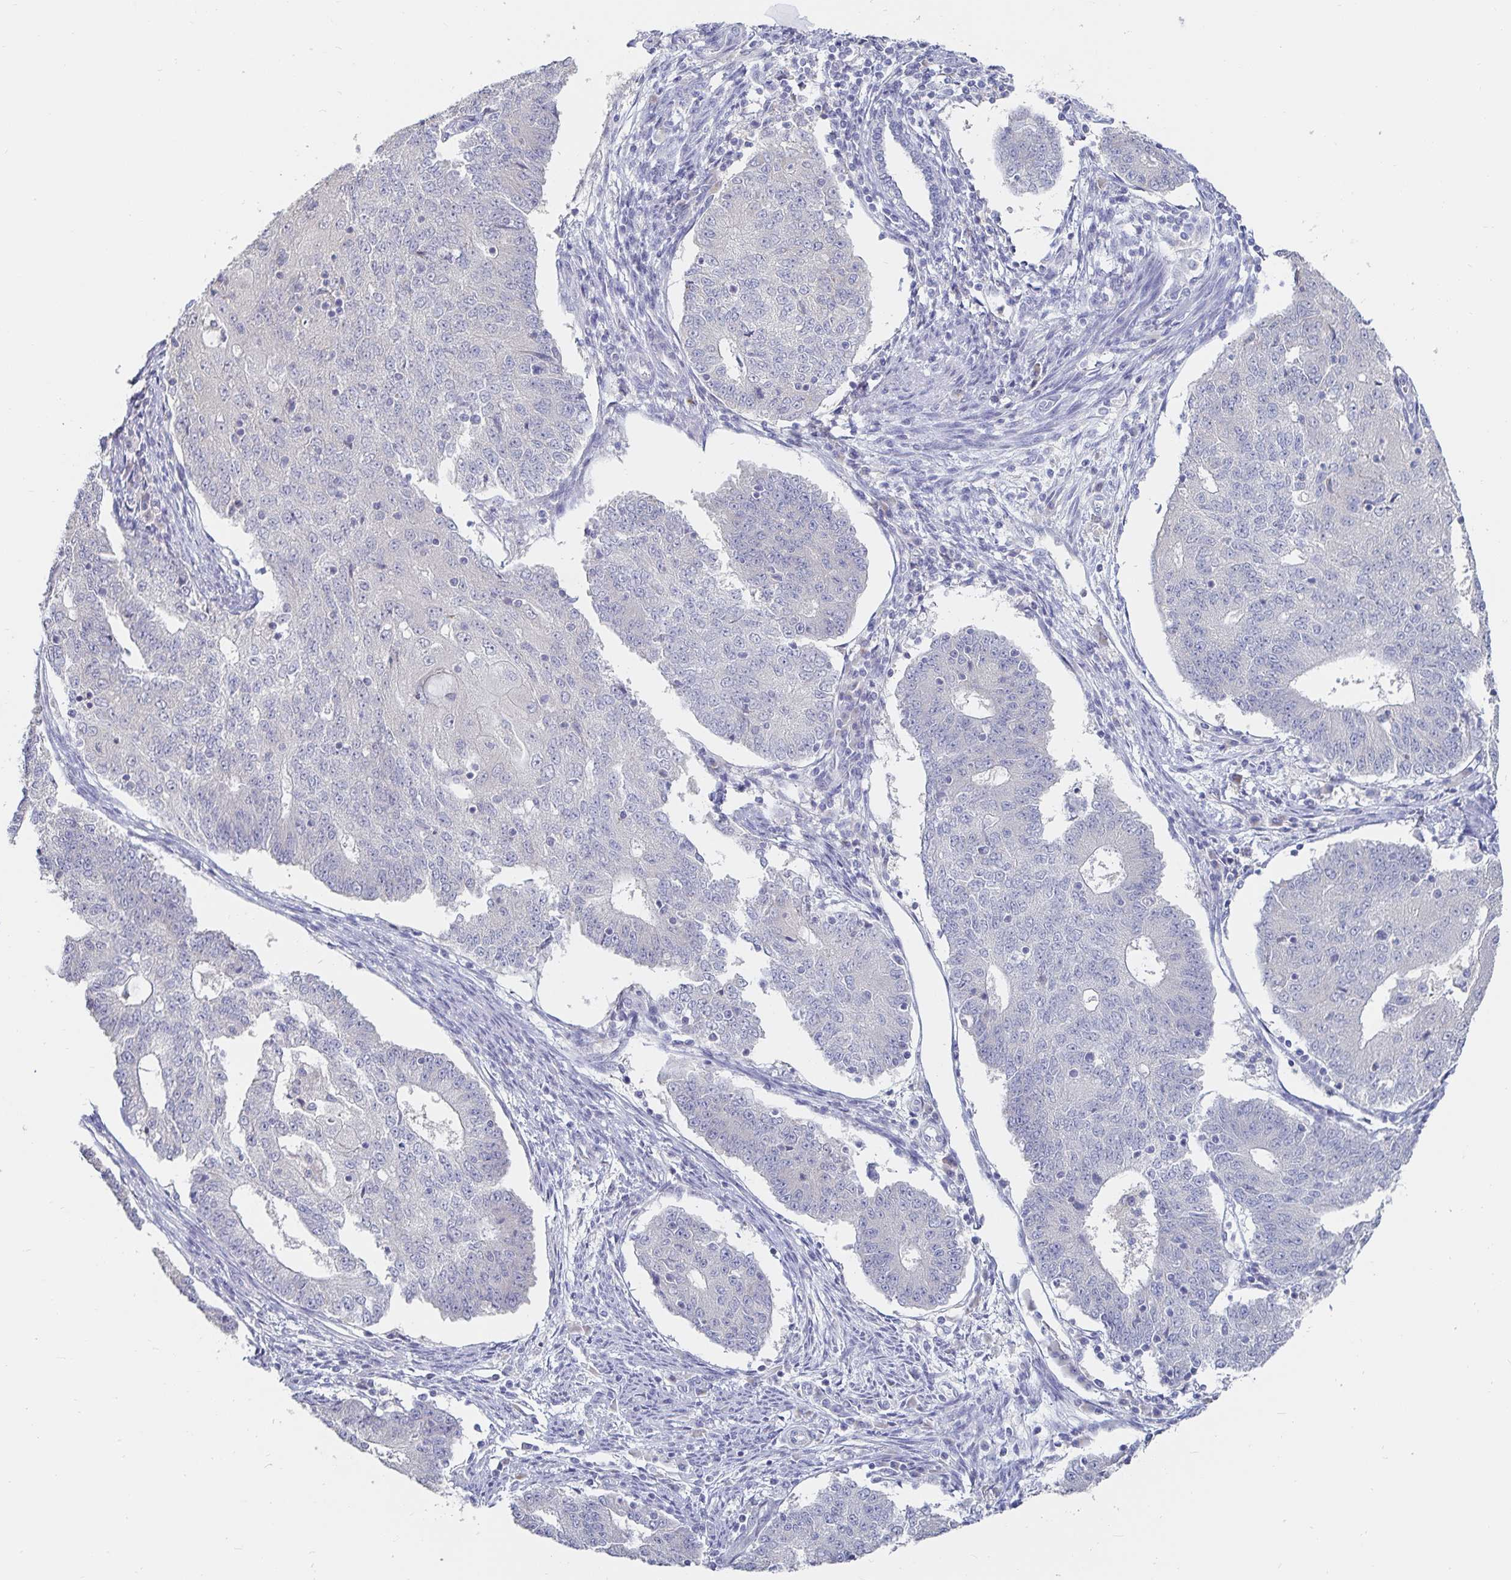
{"staining": {"intensity": "negative", "quantity": "none", "location": "none"}, "tissue": "endometrial cancer", "cell_type": "Tumor cells", "image_type": "cancer", "snomed": [{"axis": "morphology", "description": "Adenocarcinoma, NOS"}, {"axis": "topography", "description": "Endometrium"}], "caption": "IHC of endometrial cancer demonstrates no staining in tumor cells.", "gene": "SPPL3", "patient": {"sex": "female", "age": 56}}